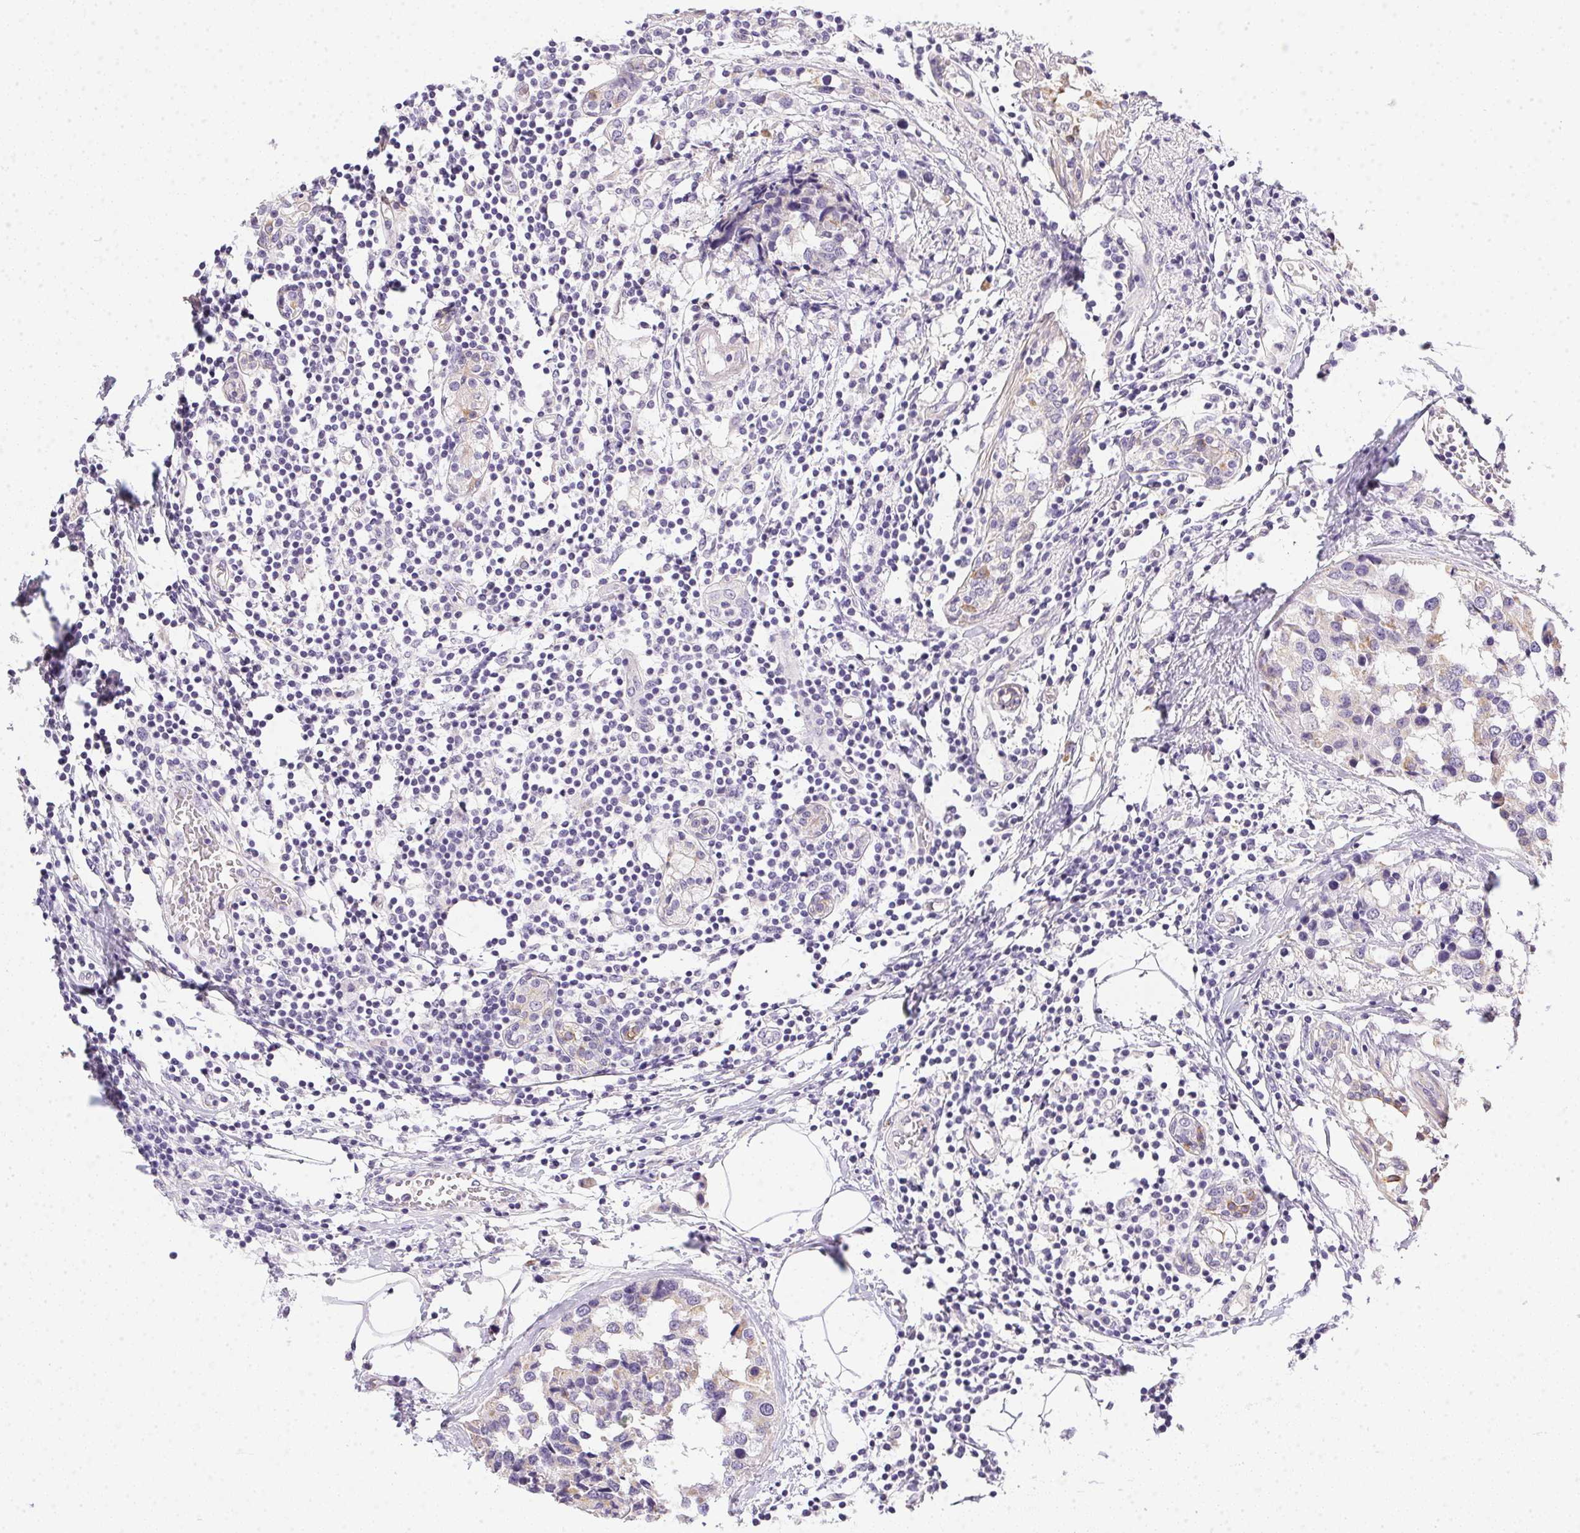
{"staining": {"intensity": "weak", "quantity": "<25%", "location": "cytoplasmic/membranous"}, "tissue": "breast cancer", "cell_type": "Tumor cells", "image_type": "cancer", "snomed": [{"axis": "morphology", "description": "Lobular carcinoma"}, {"axis": "topography", "description": "Breast"}], "caption": "Immunohistochemical staining of human lobular carcinoma (breast) shows no significant expression in tumor cells.", "gene": "SLC17A7", "patient": {"sex": "female", "age": 59}}